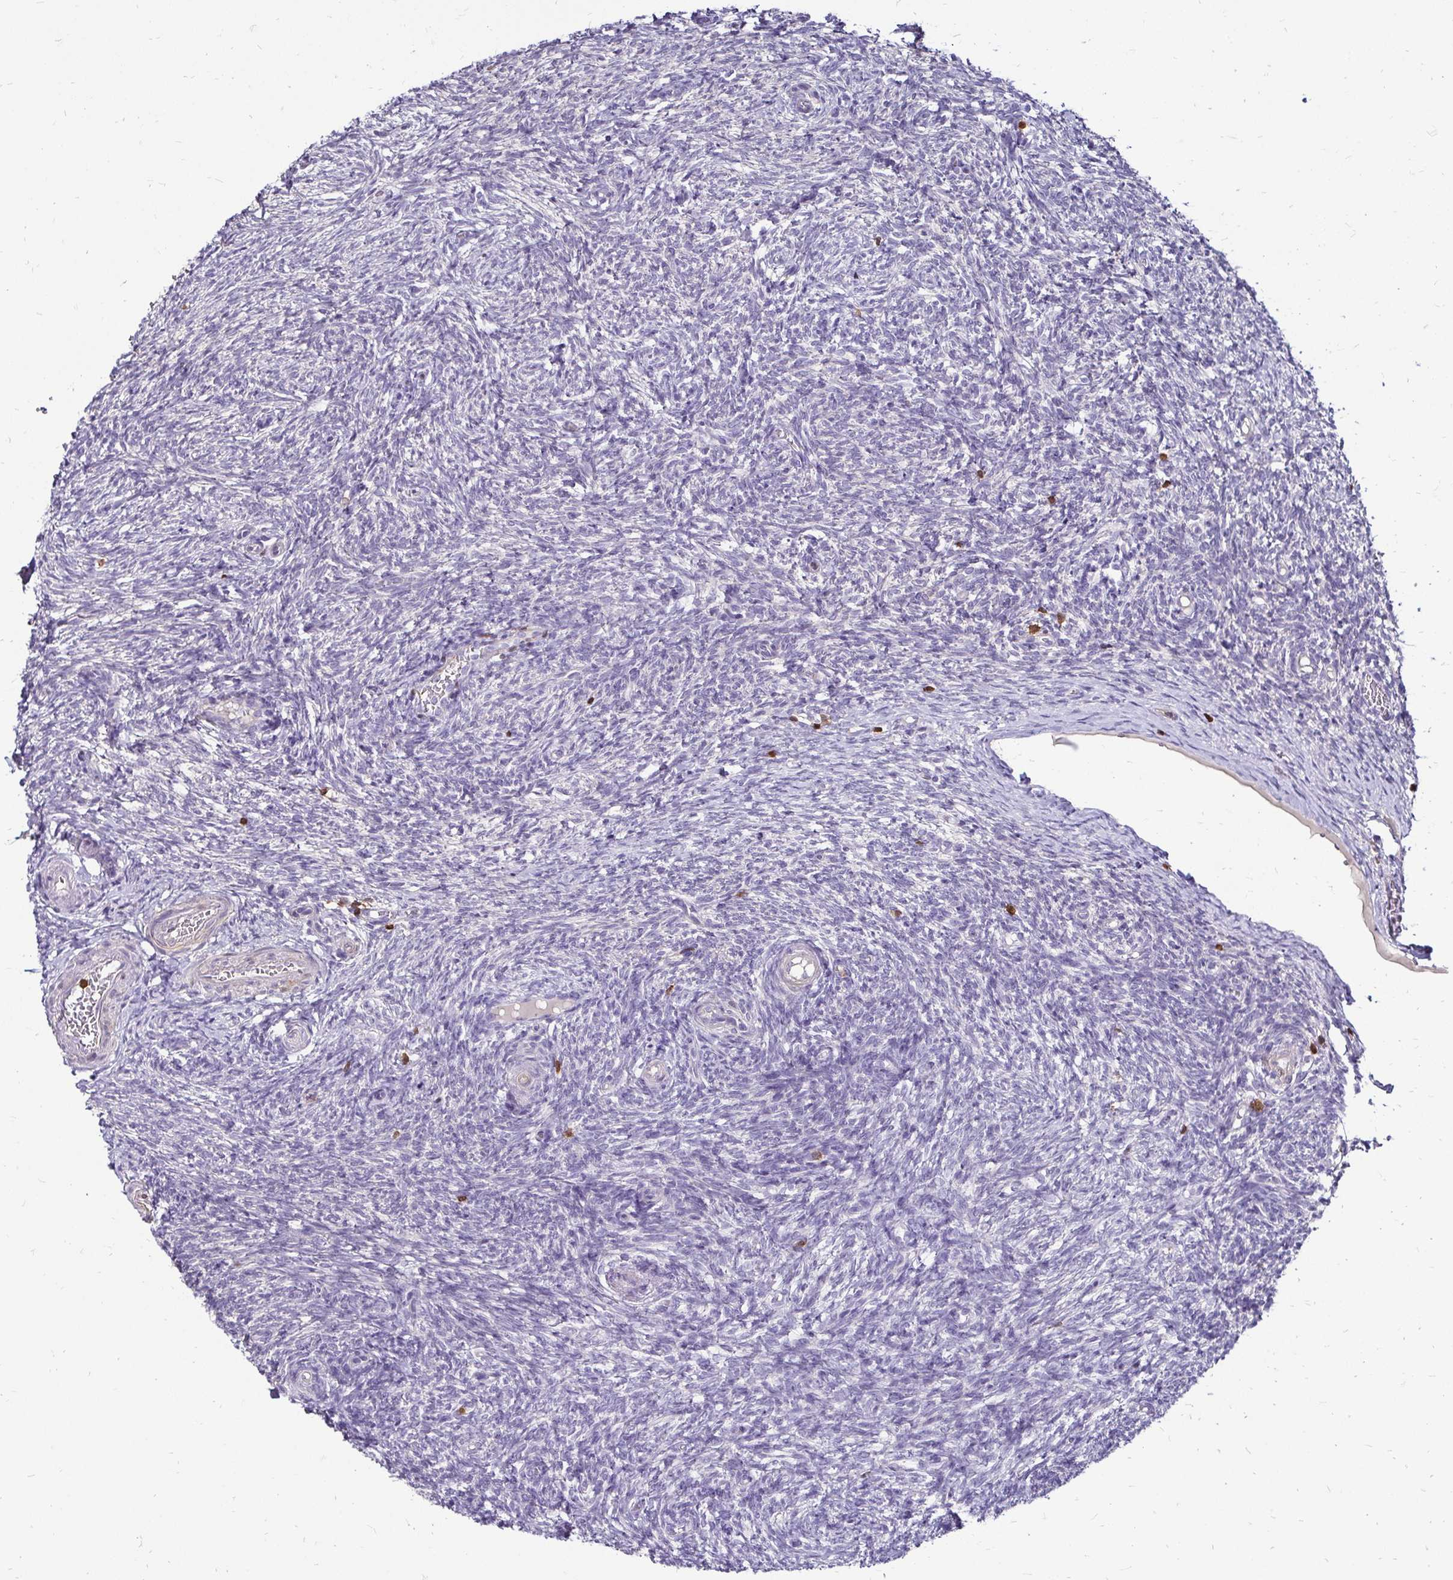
{"staining": {"intensity": "weak", "quantity": "<25%", "location": "cytoplasmic/membranous"}, "tissue": "ovary", "cell_type": "Follicle cells", "image_type": "normal", "snomed": [{"axis": "morphology", "description": "Normal tissue, NOS"}, {"axis": "topography", "description": "Ovary"}], "caption": "Micrograph shows no protein positivity in follicle cells of unremarkable ovary.", "gene": "ZFP1", "patient": {"sex": "female", "age": 39}}